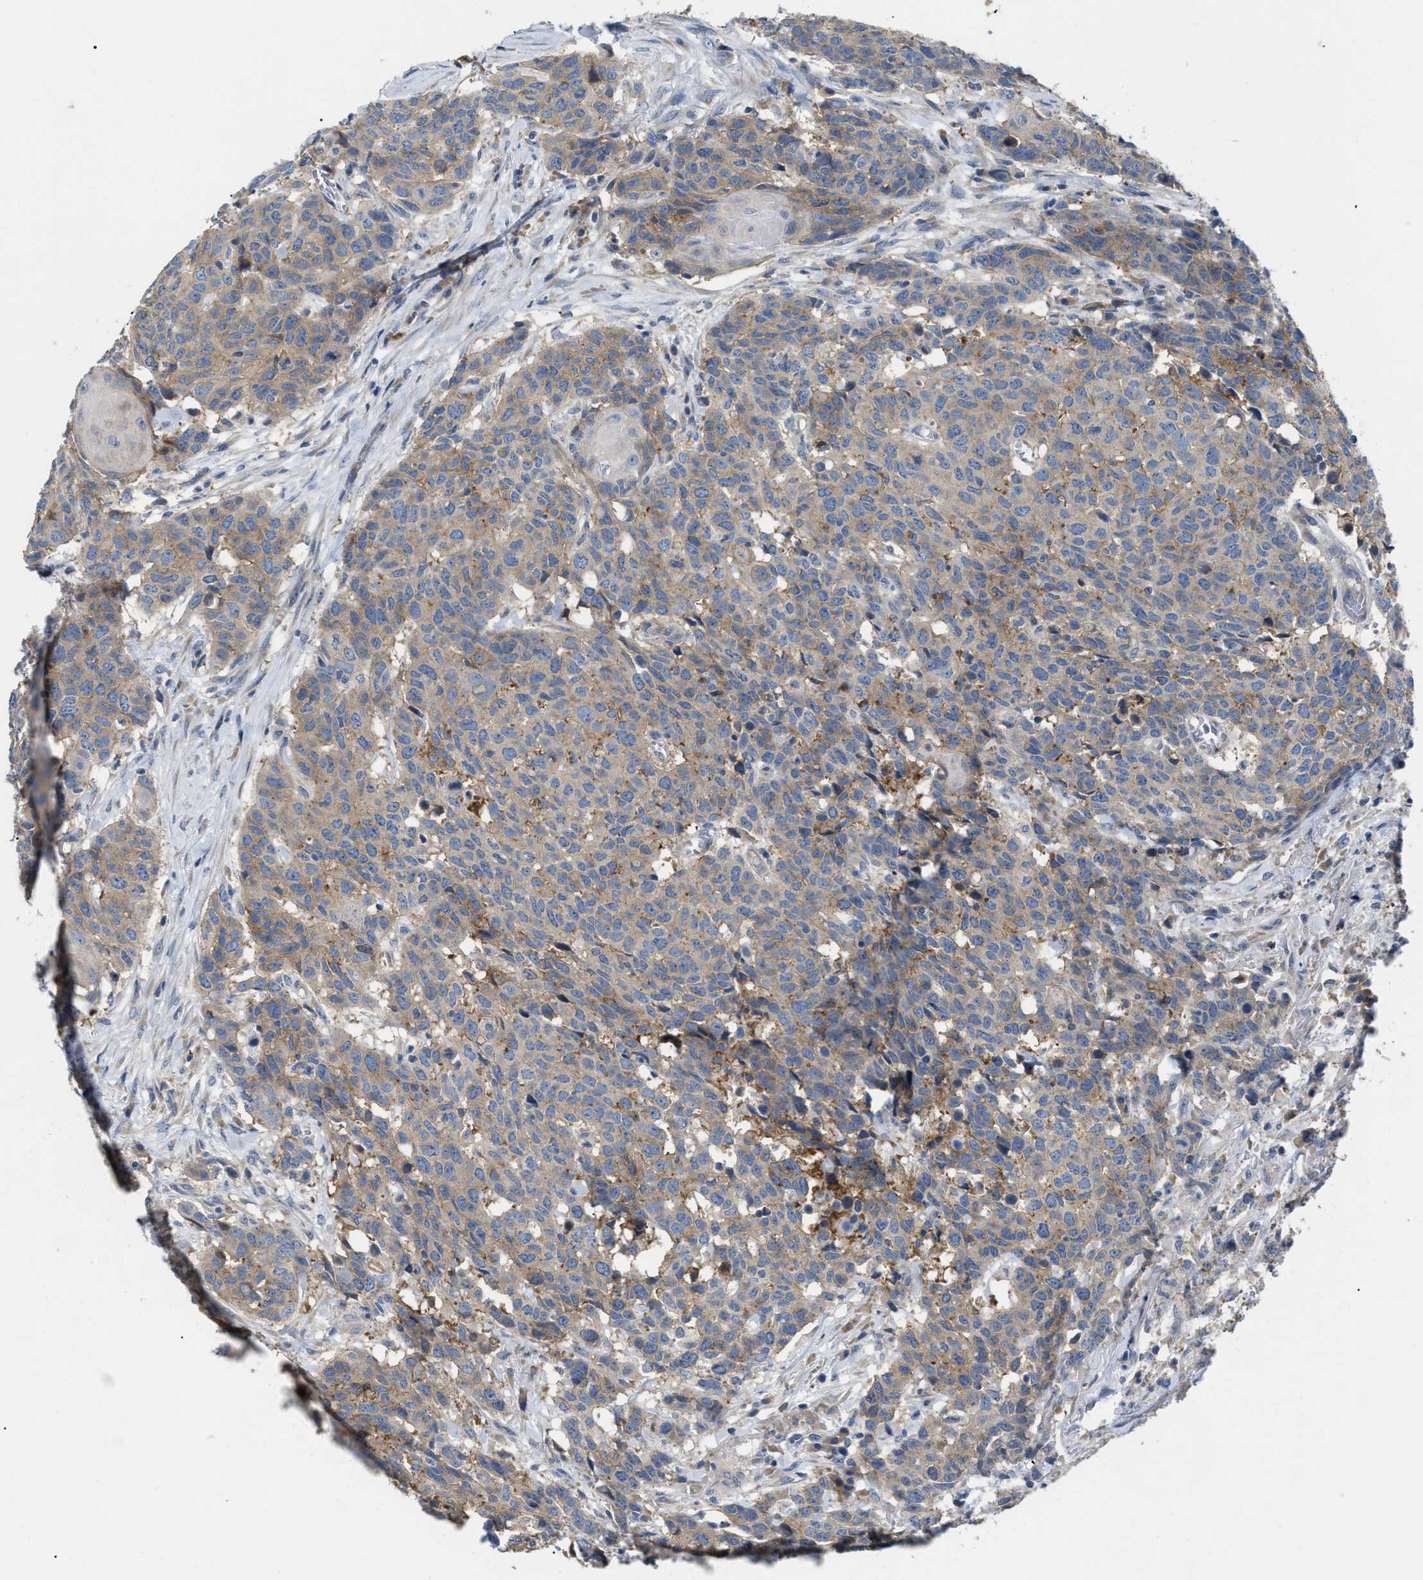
{"staining": {"intensity": "weak", "quantity": ">75%", "location": "cytoplasmic/membranous"}, "tissue": "head and neck cancer", "cell_type": "Tumor cells", "image_type": "cancer", "snomed": [{"axis": "morphology", "description": "Squamous cell carcinoma, NOS"}, {"axis": "topography", "description": "Head-Neck"}], "caption": "This image exhibits squamous cell carcinoma (head and neck) stained with IHC to label a protein in brown. The cytoplasmic/membranous of tumor cells show weak positivity for the protein. Nuclei are counter-stained blue.", "gene": "DHX58", "patient": {"sex": "male", "age": 66}}